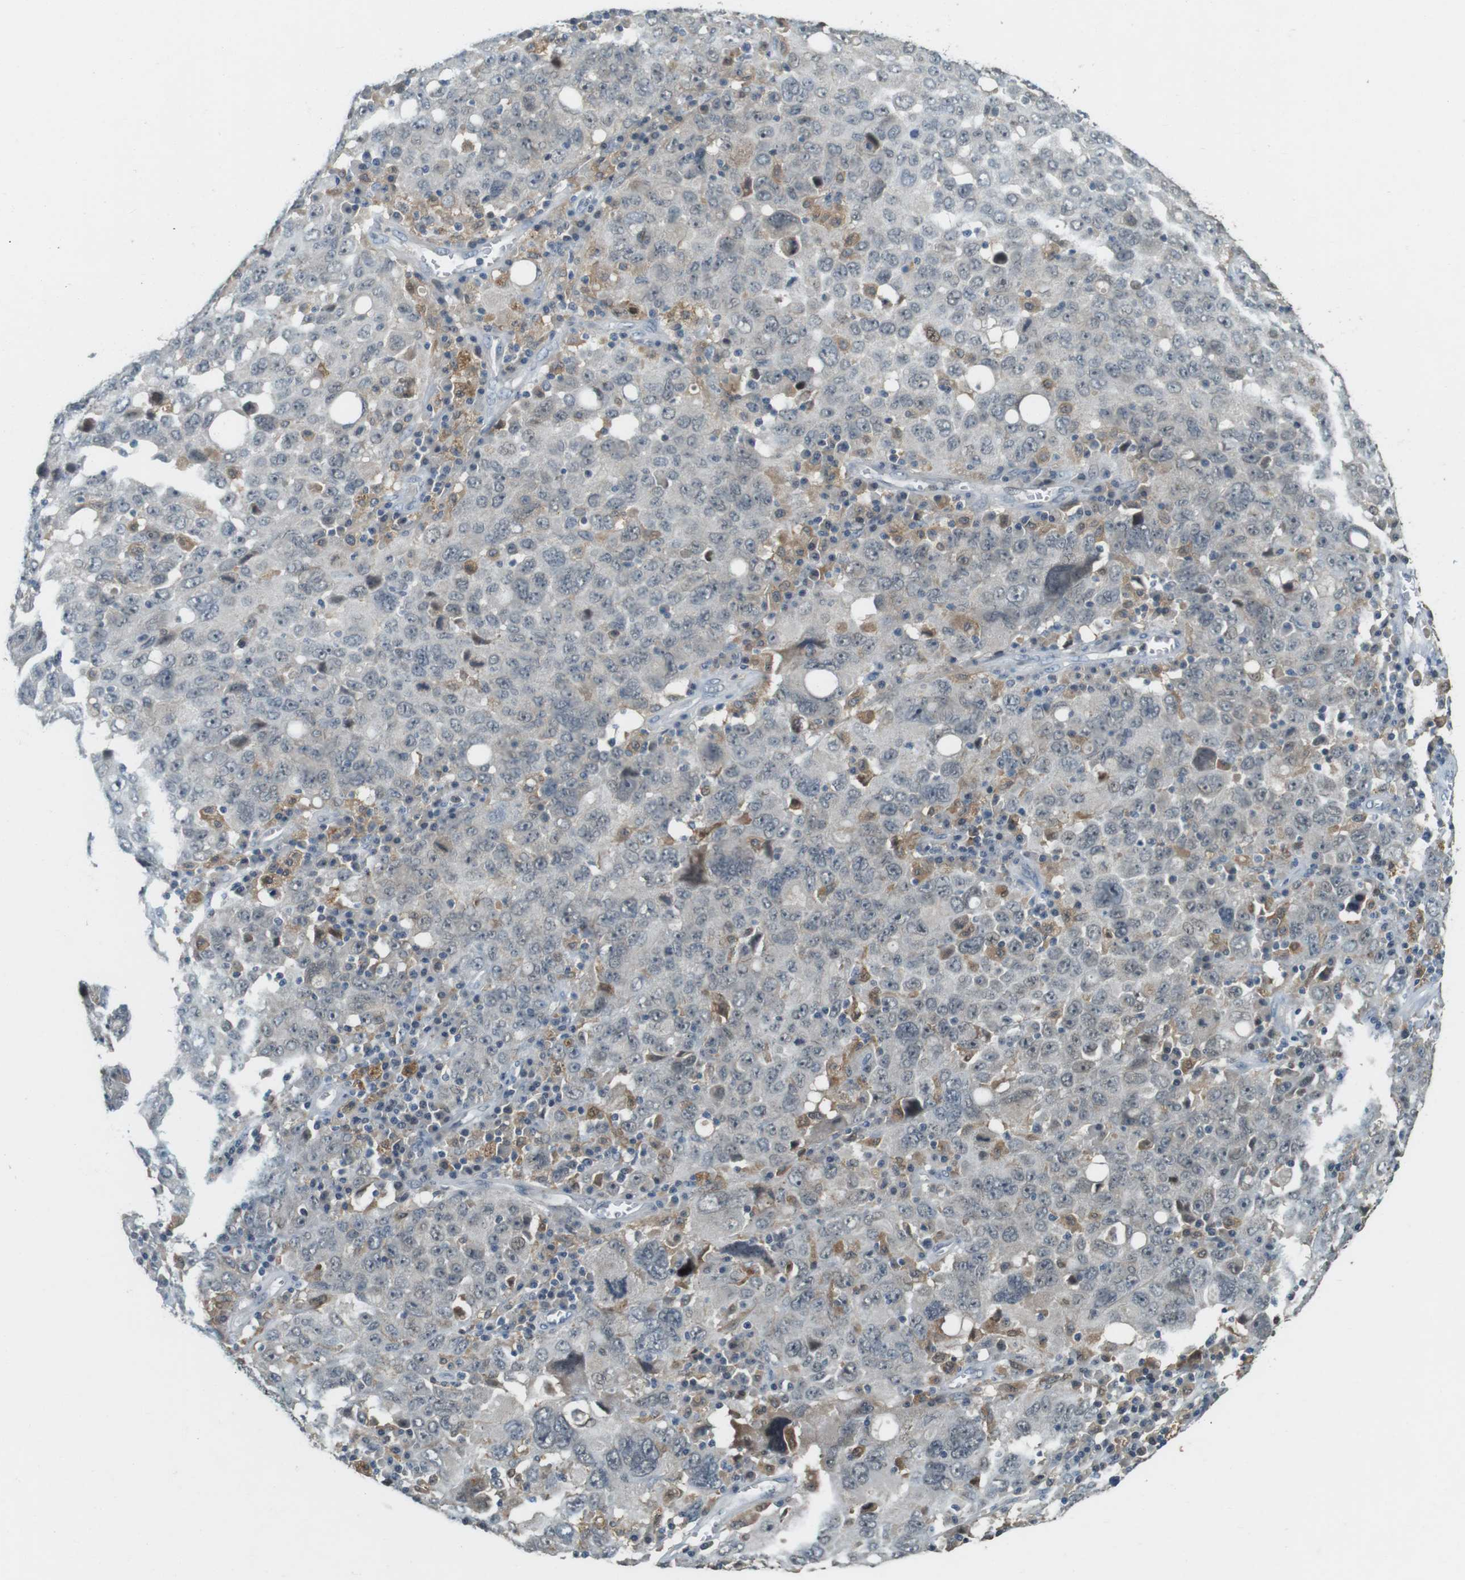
{"staining": {"intensity": "negative", "quantity": "none", "location": "none"}, "tissue": "ovarian cancer", "cell_type": "Tumor cells", "image_type": "cancer", "snomed": [{"axis": "morphology", "description": "Carcinoma, endometroid"}, {"axis": "topography", "description": "Ovary"}], "caption": "This is an immunohistochemistry (IHC) micrograph of ovarian cancer (endometroid carcinoma). There is no expression in tumor cells.", "gene": "CDK14", "patient": {"sex": "female", "age": 62}}